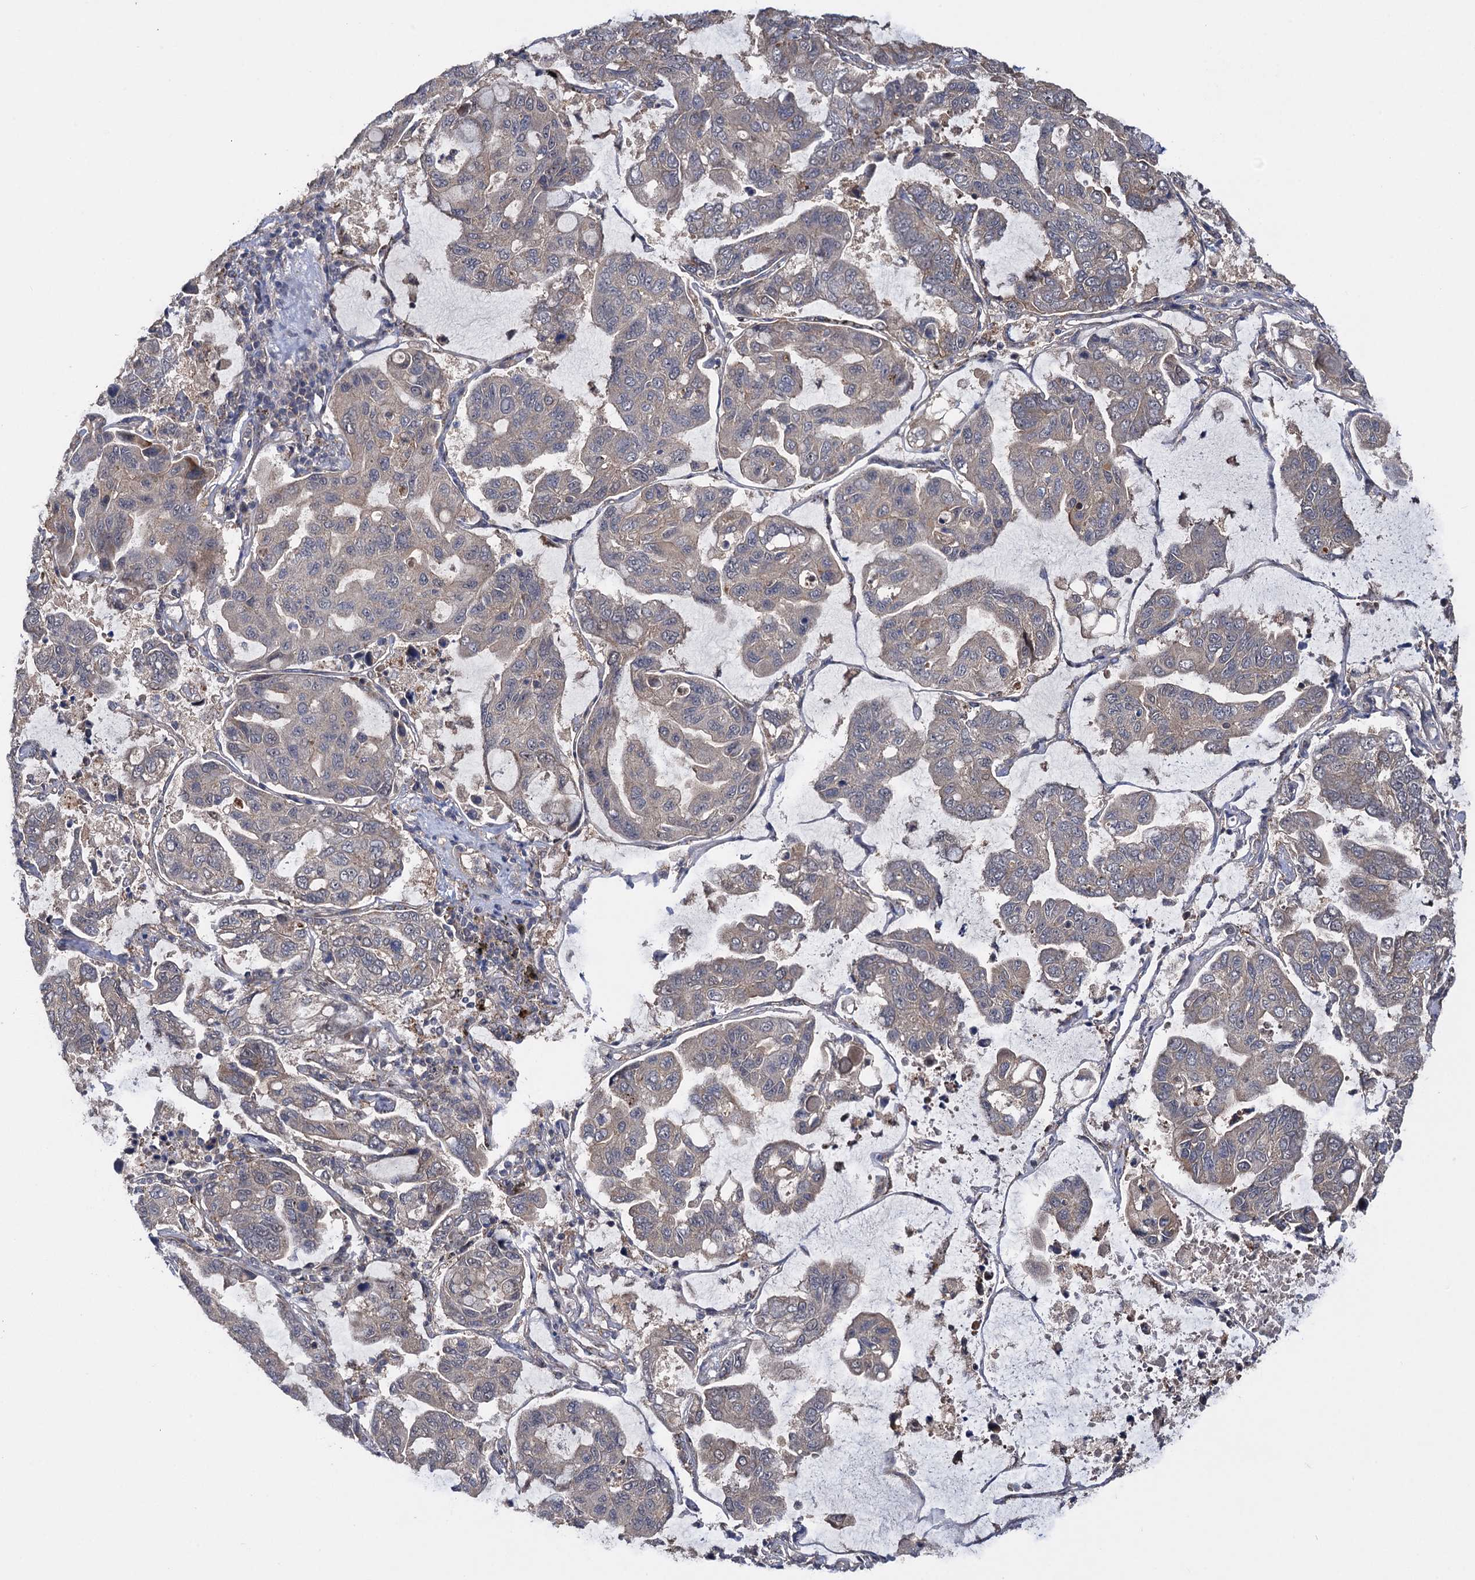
{"staining": {"intensity": "negative", "quantity": "none", "location": "none"}, "tissue": "lung cancer", "cell_type": "Tumor cells", "image_type": "cancer", "snomed": [{"axis": "morphology", "description": "Adenocarcinoma, NOS"}, {"axis": "topography", "description": "Lung"}], "caption": "Tumor cells show no significant protein expression in lung adenocarcinoma.", "gene": "HAUS1", "patient": {"sex": "male", "age": 64}}